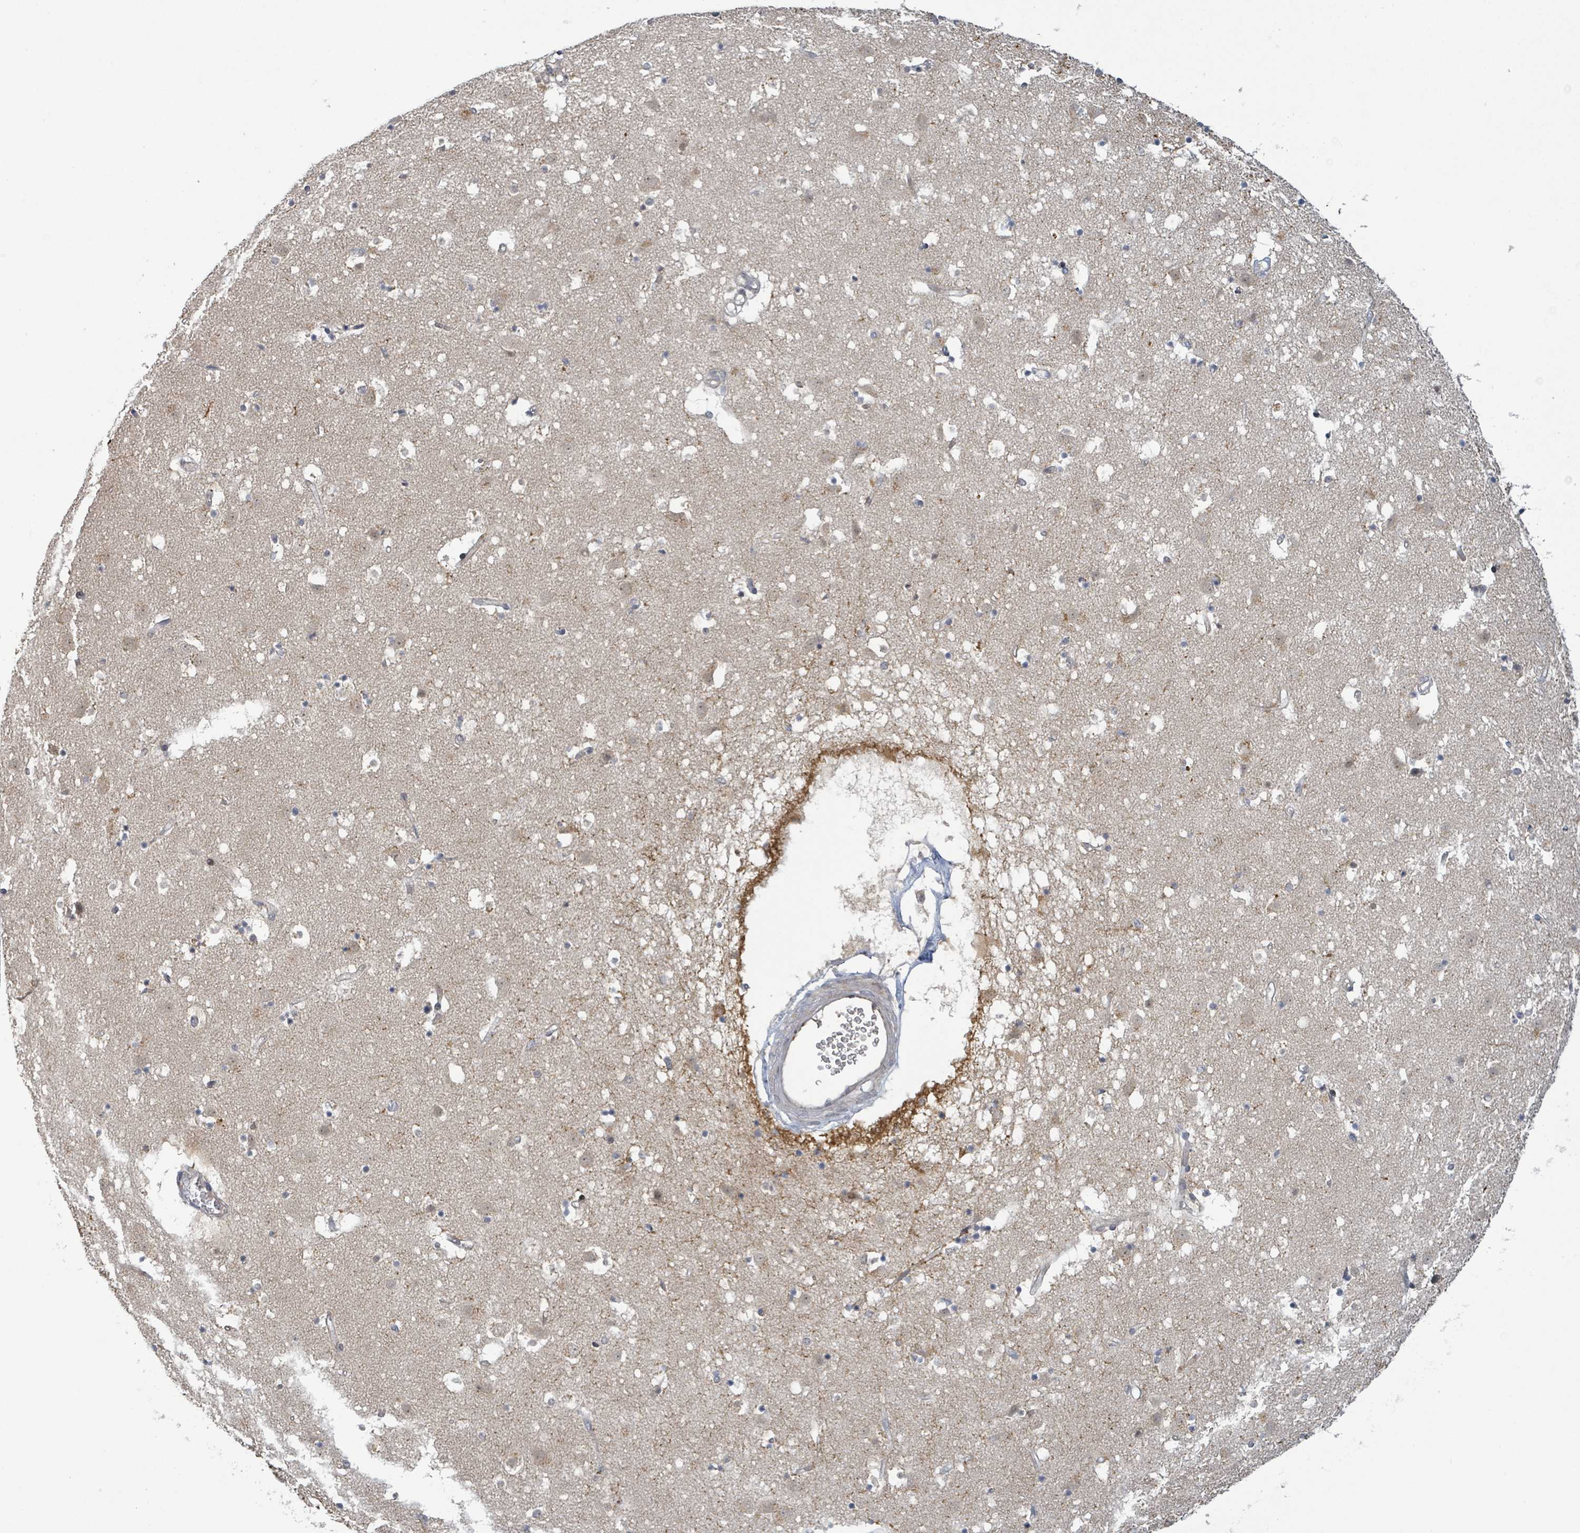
{"staining": {"intensity": "negative", "quantity": "none", "location": "none"}, "tissue": "caudate", "cell_type": "Glial cells", "image_type": "normal", "snomed": [{"axis": "morphology", "description": "Normal tissue, NOS"}, {"axis": "topography", "description": "Lateral ventricle wall"}], "caption": "The micrograph reveals no staining of glial cells in benign caudate. (Brightfield microscopy of DAB IHC at high magnification).", "gene": "ITGA11", "patient": {"sex": "male", "age": 58}}